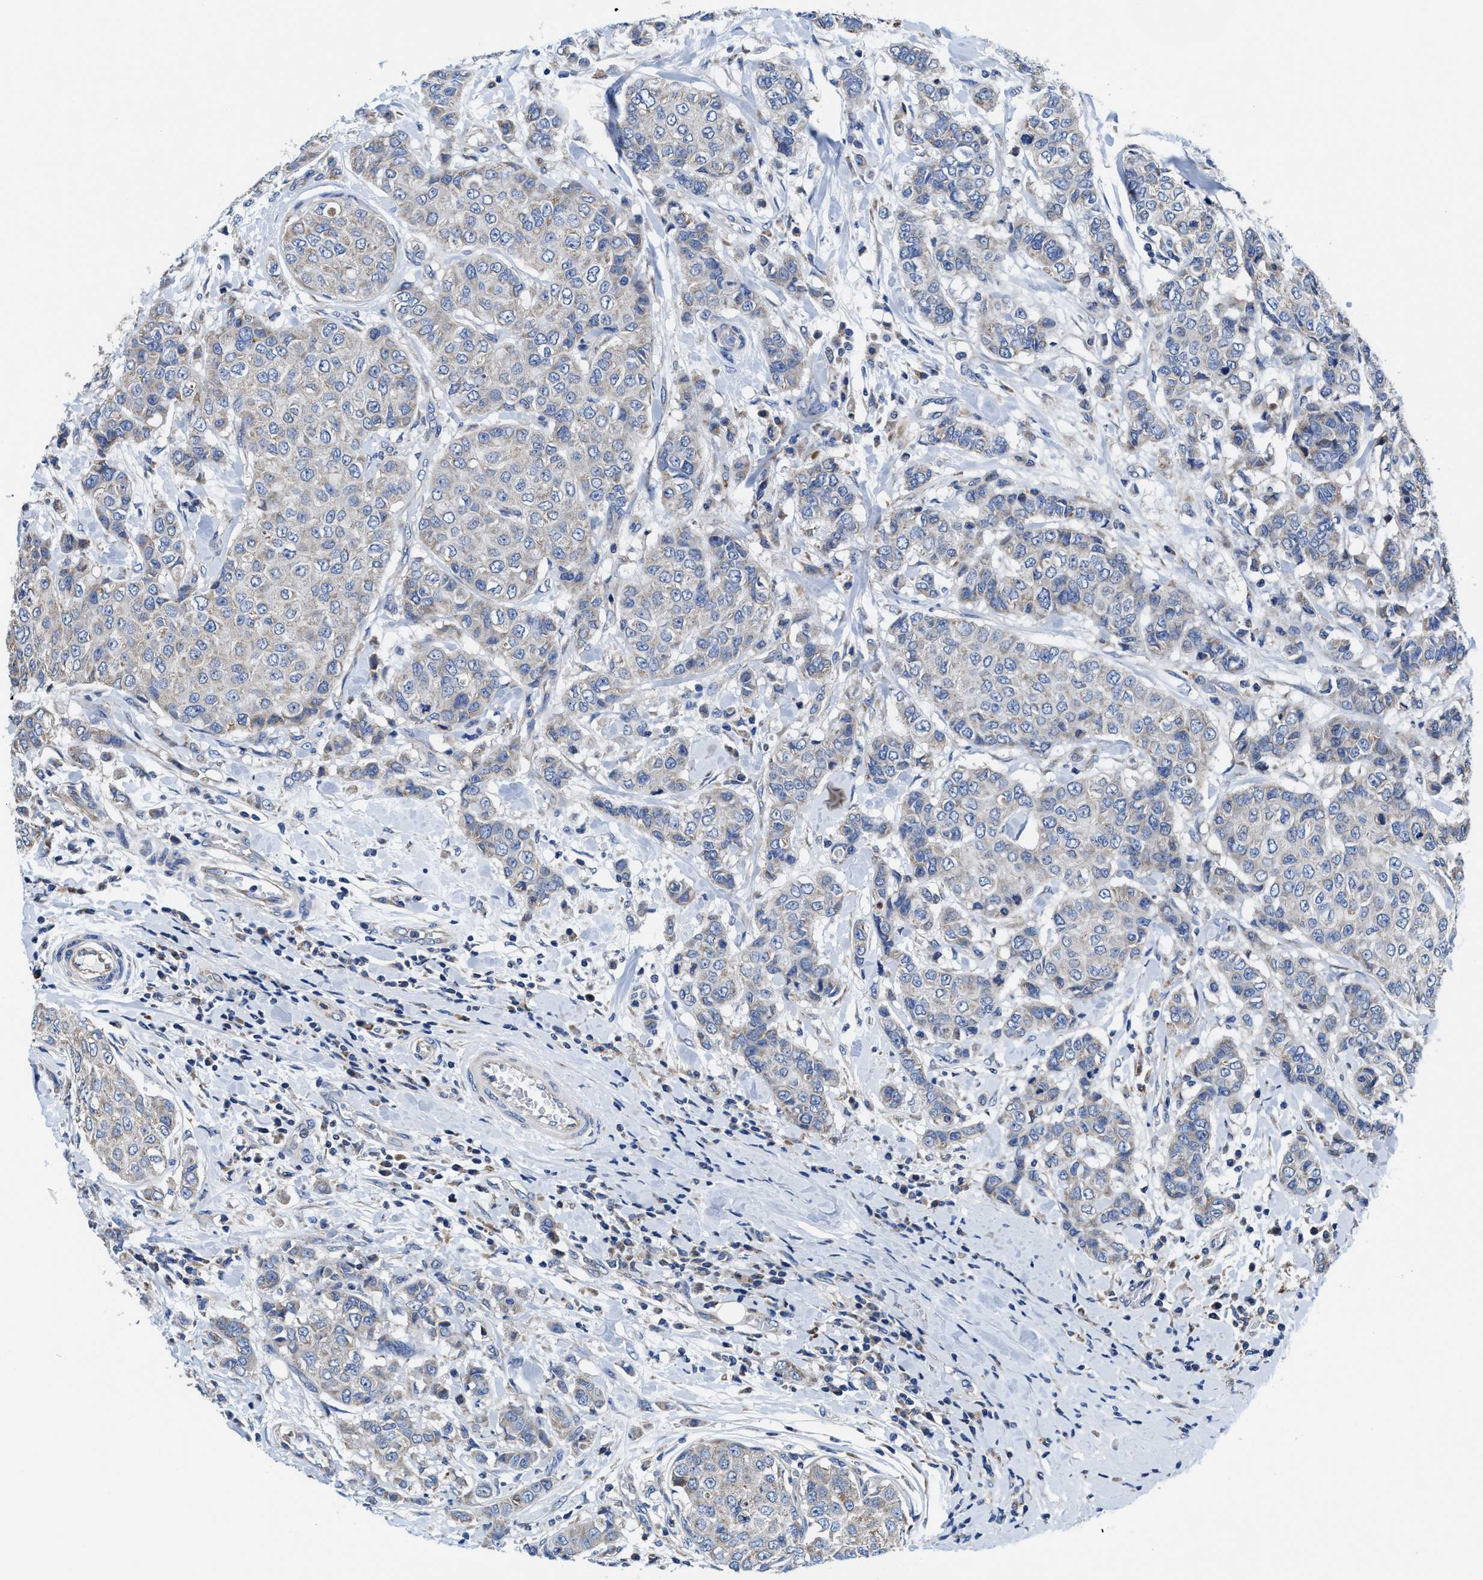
{"staining": {"intensity": "negative", "quantity": "none", "location": "none"}, "tissue": "breast cancer", "cell_type": "Tumor cells", "image_type": "cancer", "snomed": [{"axis": "morphology", "description": "Duct carcinoma"}, {"axis": "topography", "description": "Breast"}], "caption": "Tumor cells show no significant staining in breast cancer (invasive ductal carcinoma). Nuclei are stained in blue.", "gene": "TMEM30A", "patient": {"sex": "female", "age": 27}}